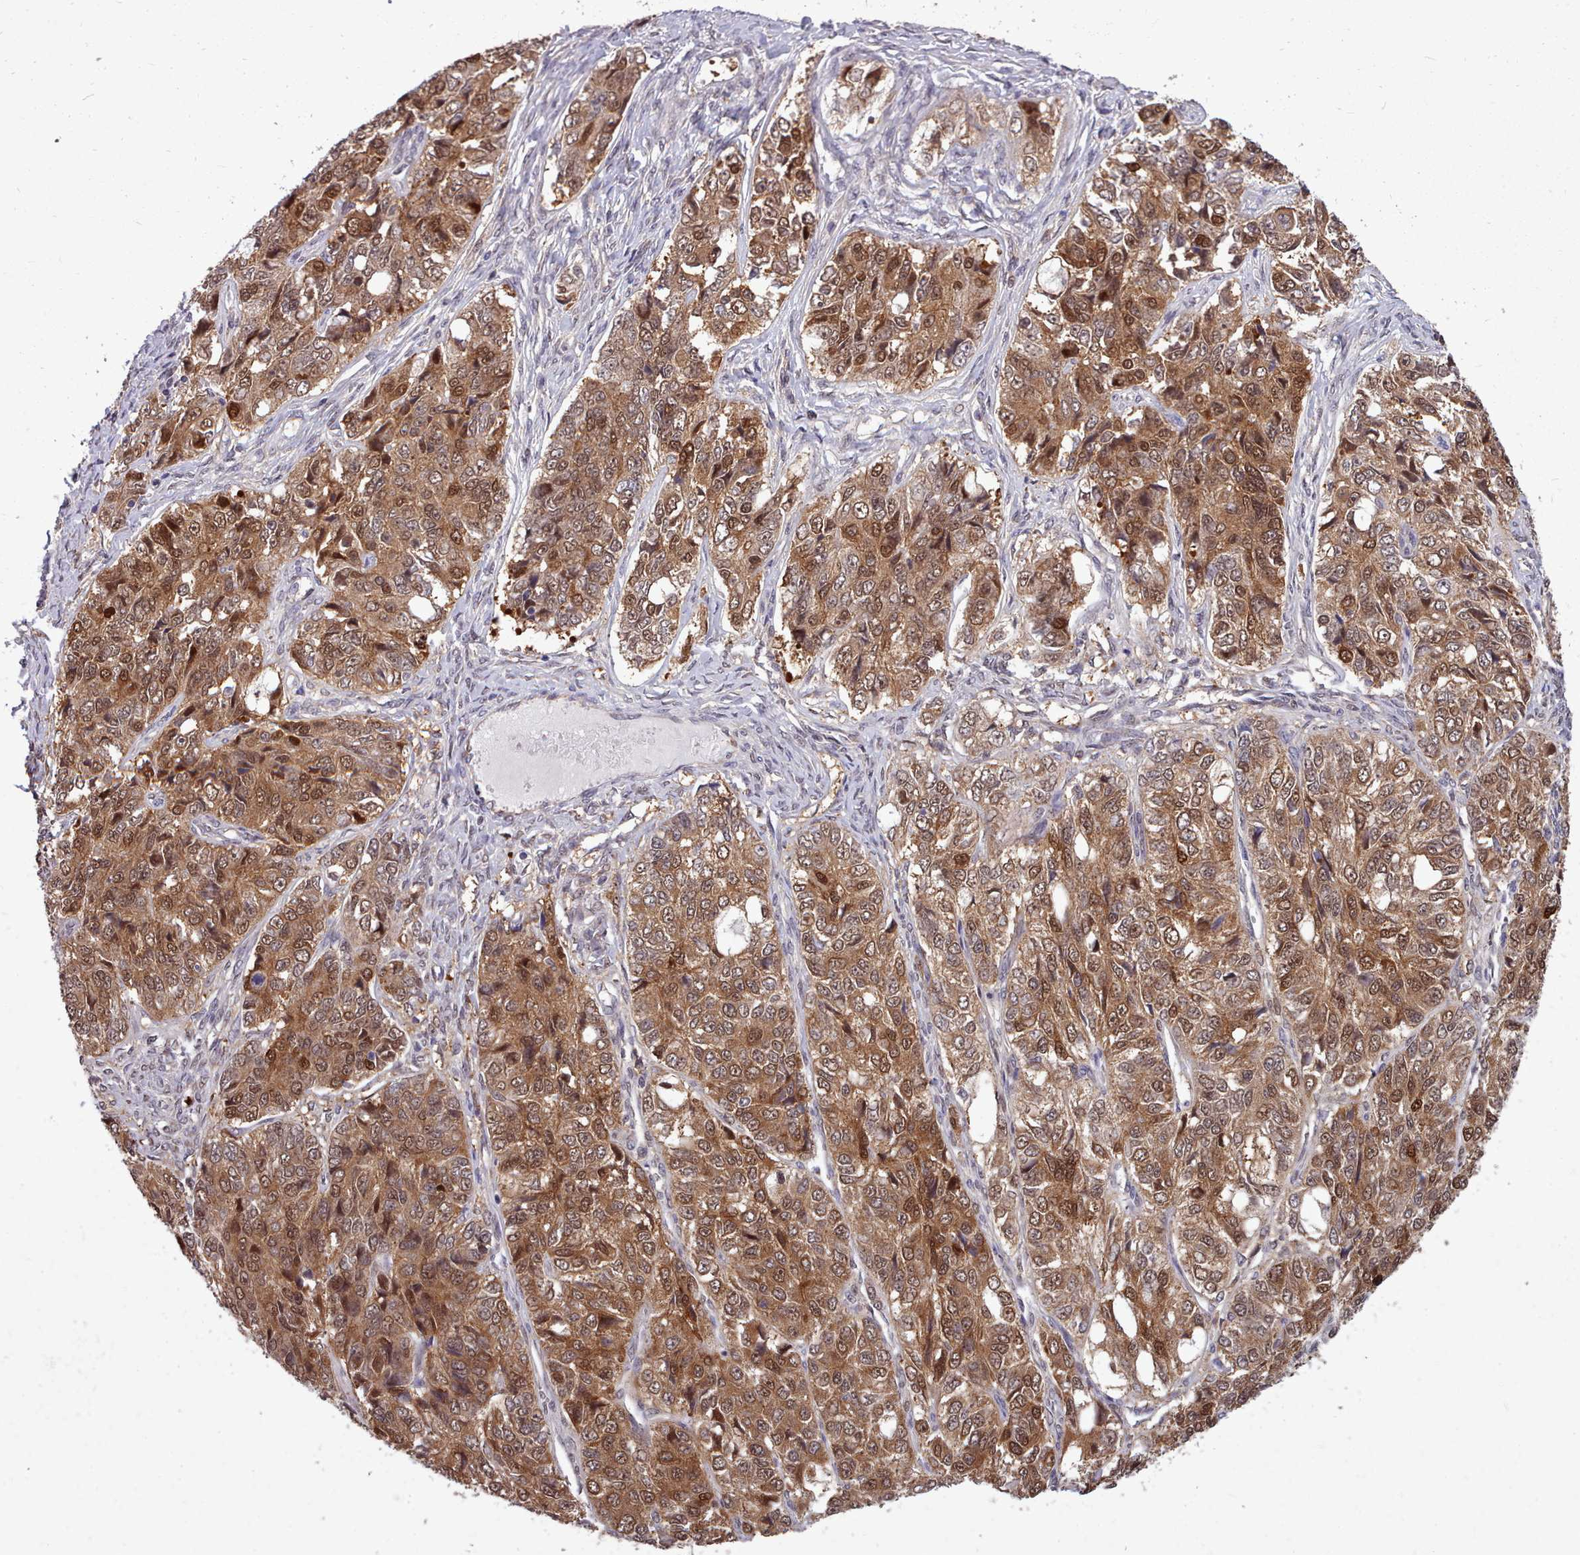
{"staining": {"intensity": "moderate", "quantity": ">75%", "location": "cytoplasmic/membranous,nuclear"}, "tissue": "ovarian cancer", "cell_type": "Tumor cells", "image_type": "cancer", "snomed": [{"axis": "morphology", "description": "Carcinoma, endometroid"}, {"axis": "topography", "description": "Ovary"}], "caption": "Ovarian endometroid carcinoma stained with a brown dye reveals moderate cytoplasmic/membranous and nuclear positive expression in approximately >75% of tumor cells.", "gene": "AHCY", "patient": {"sex": "female", "age": 51}}